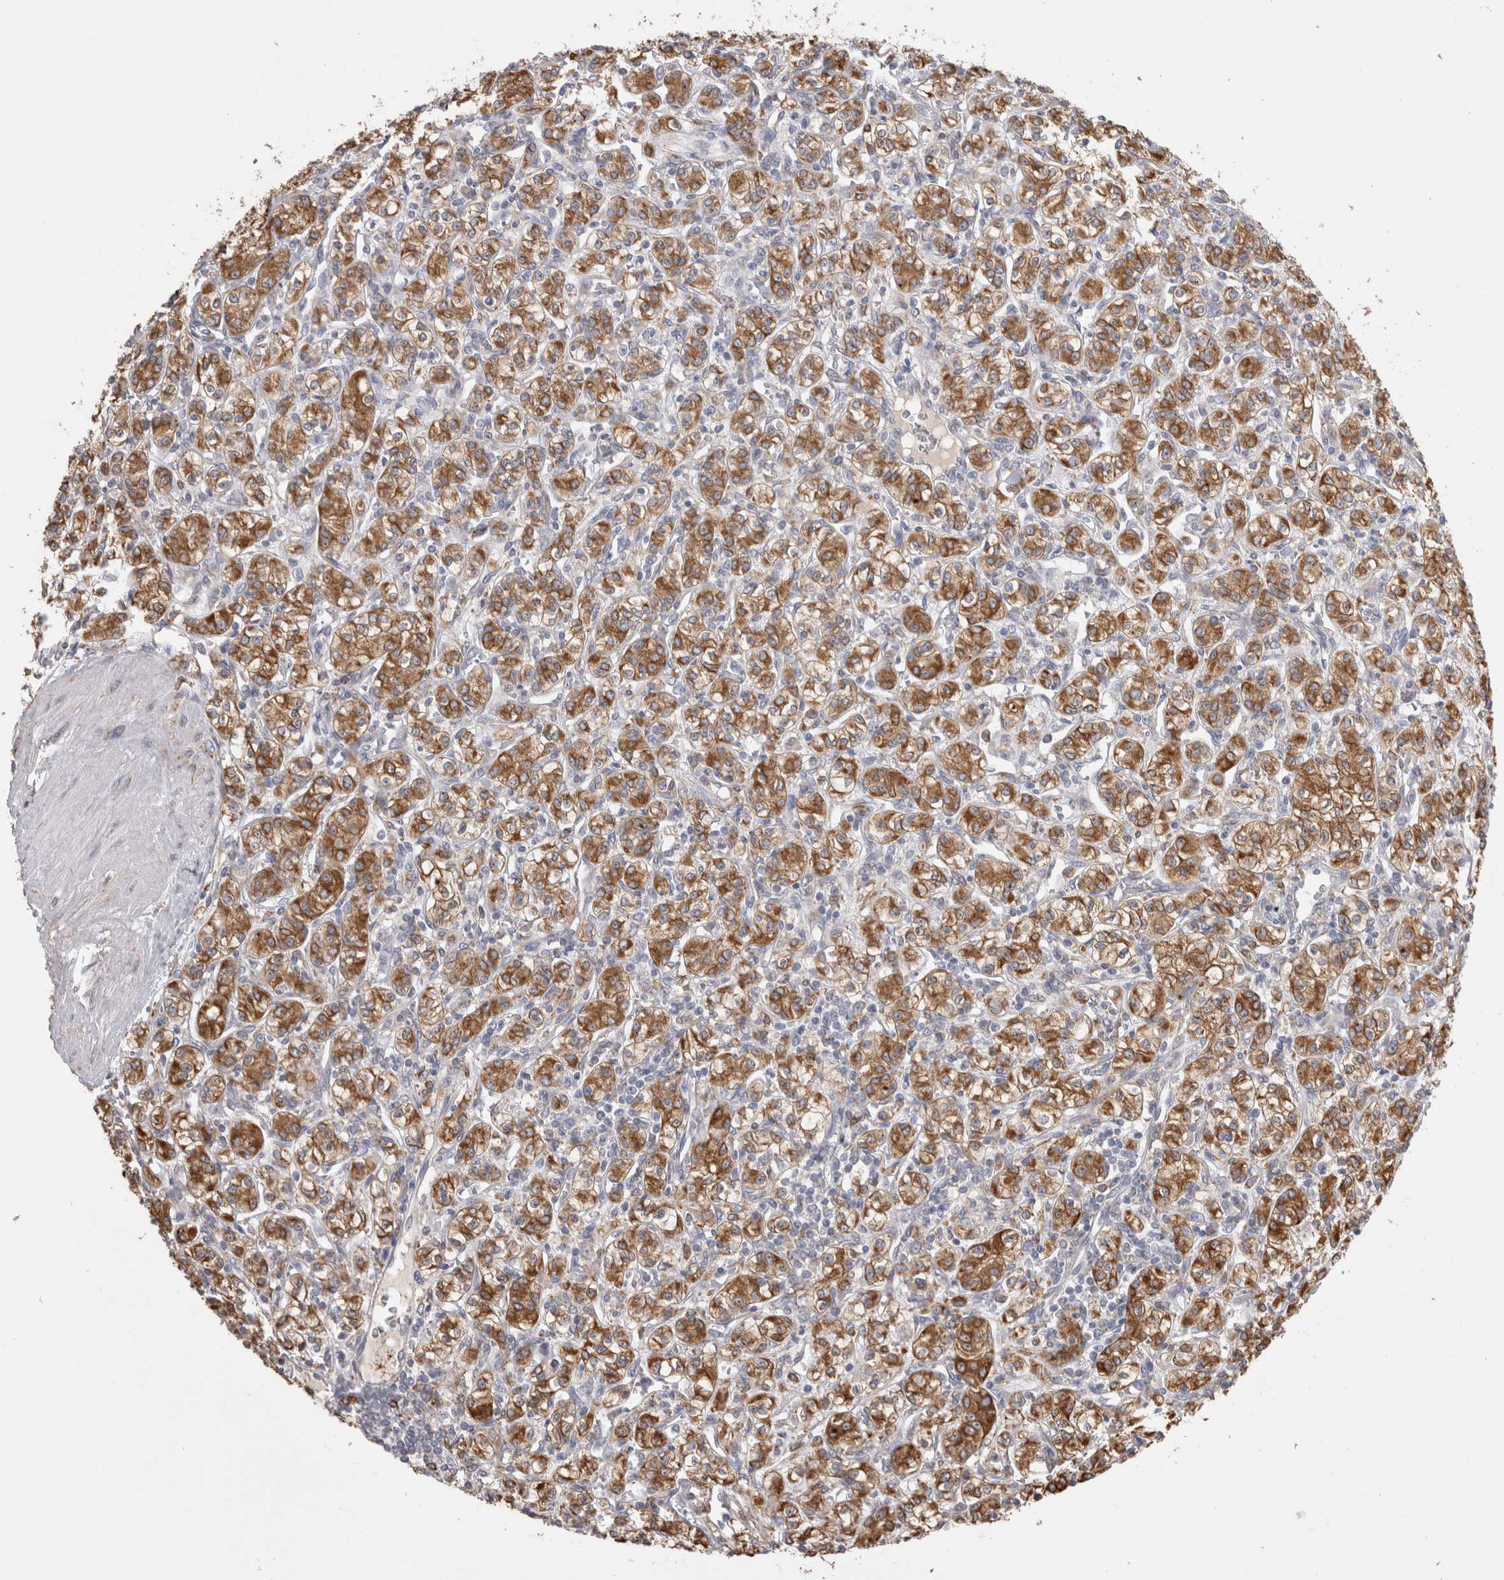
{"staining": {"intensity": "strong", "quantity": ">75%", "location": "cytoplasmic/membranous"}, "tissue": "renal cancer", "cell_type": "Tumor cells", "image_type": "cancer", "snomed": [{"axis": "morphology", "description": "Adenocarcinoma, NOS"}, {"axis": "topography", "description": "Kidney"}], "caption": "Immunohistochemical staining of human renal cancer reveals high levels of strong cytoplasmic/membranous protein expression in approximately >75% of tumor cells.", "gene": "LRPAP1", "patient": {"sex": "male", "age": 77}}